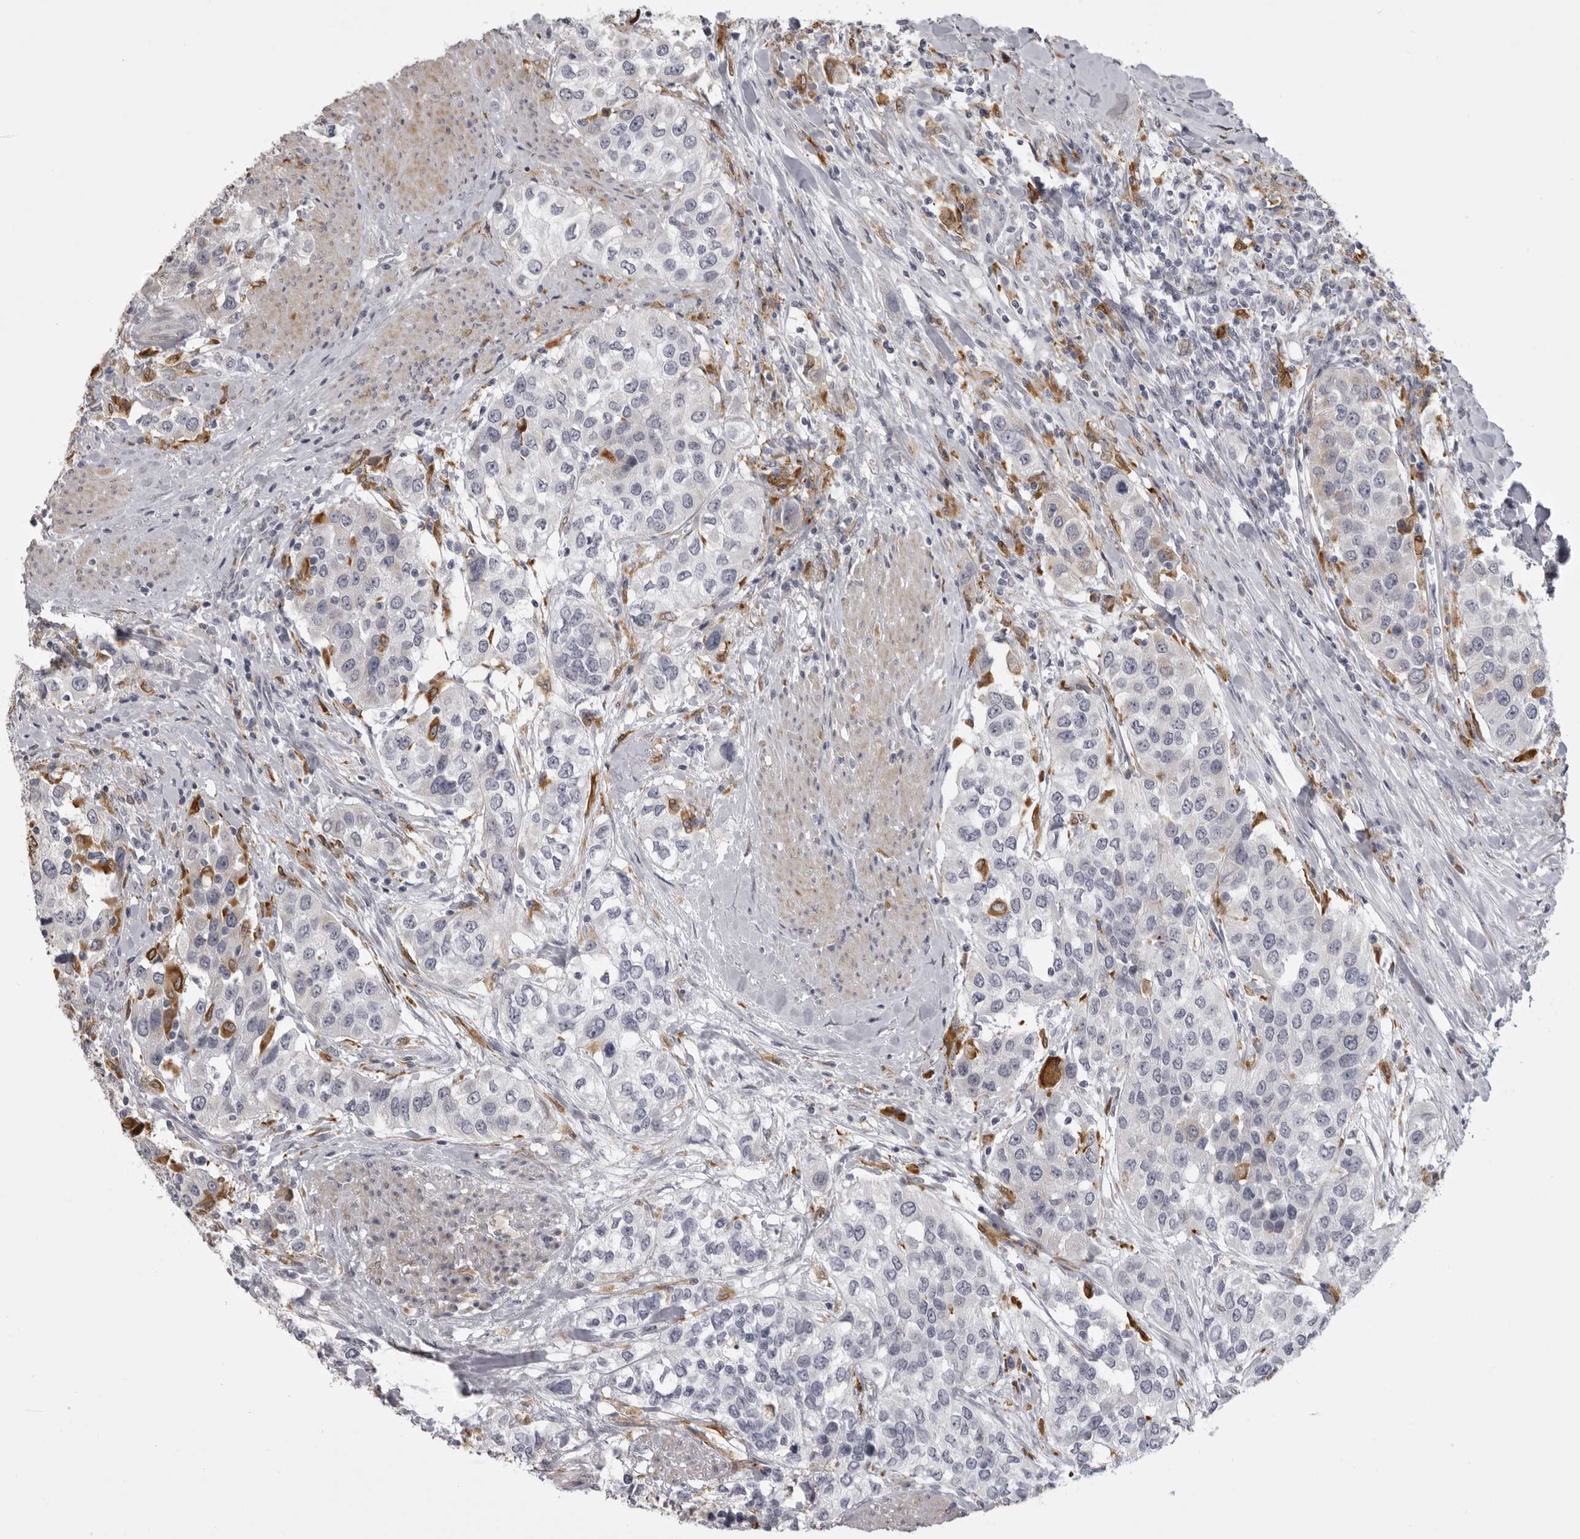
{"staining": {"intensity": "negative", "quantity": "none", "location": "none"}, "tissue": "urothelial cancer", "cell_type": "Tumor cells", "image_type": "cancer", "snomed": [{"axis": "morphology", "description": "Urothelial carcinoma, High grade"}, {"axis": "topography", "description": "Urinary bladder"}], "caption": "Immunohistochemistry (IHC) of urothelial carcinoma (high-grade) displays no staining in tumor cells. Nuclei are stained in blue.", "gene": "NCEH1", "patient": {"sex": "female", "age": 80}}